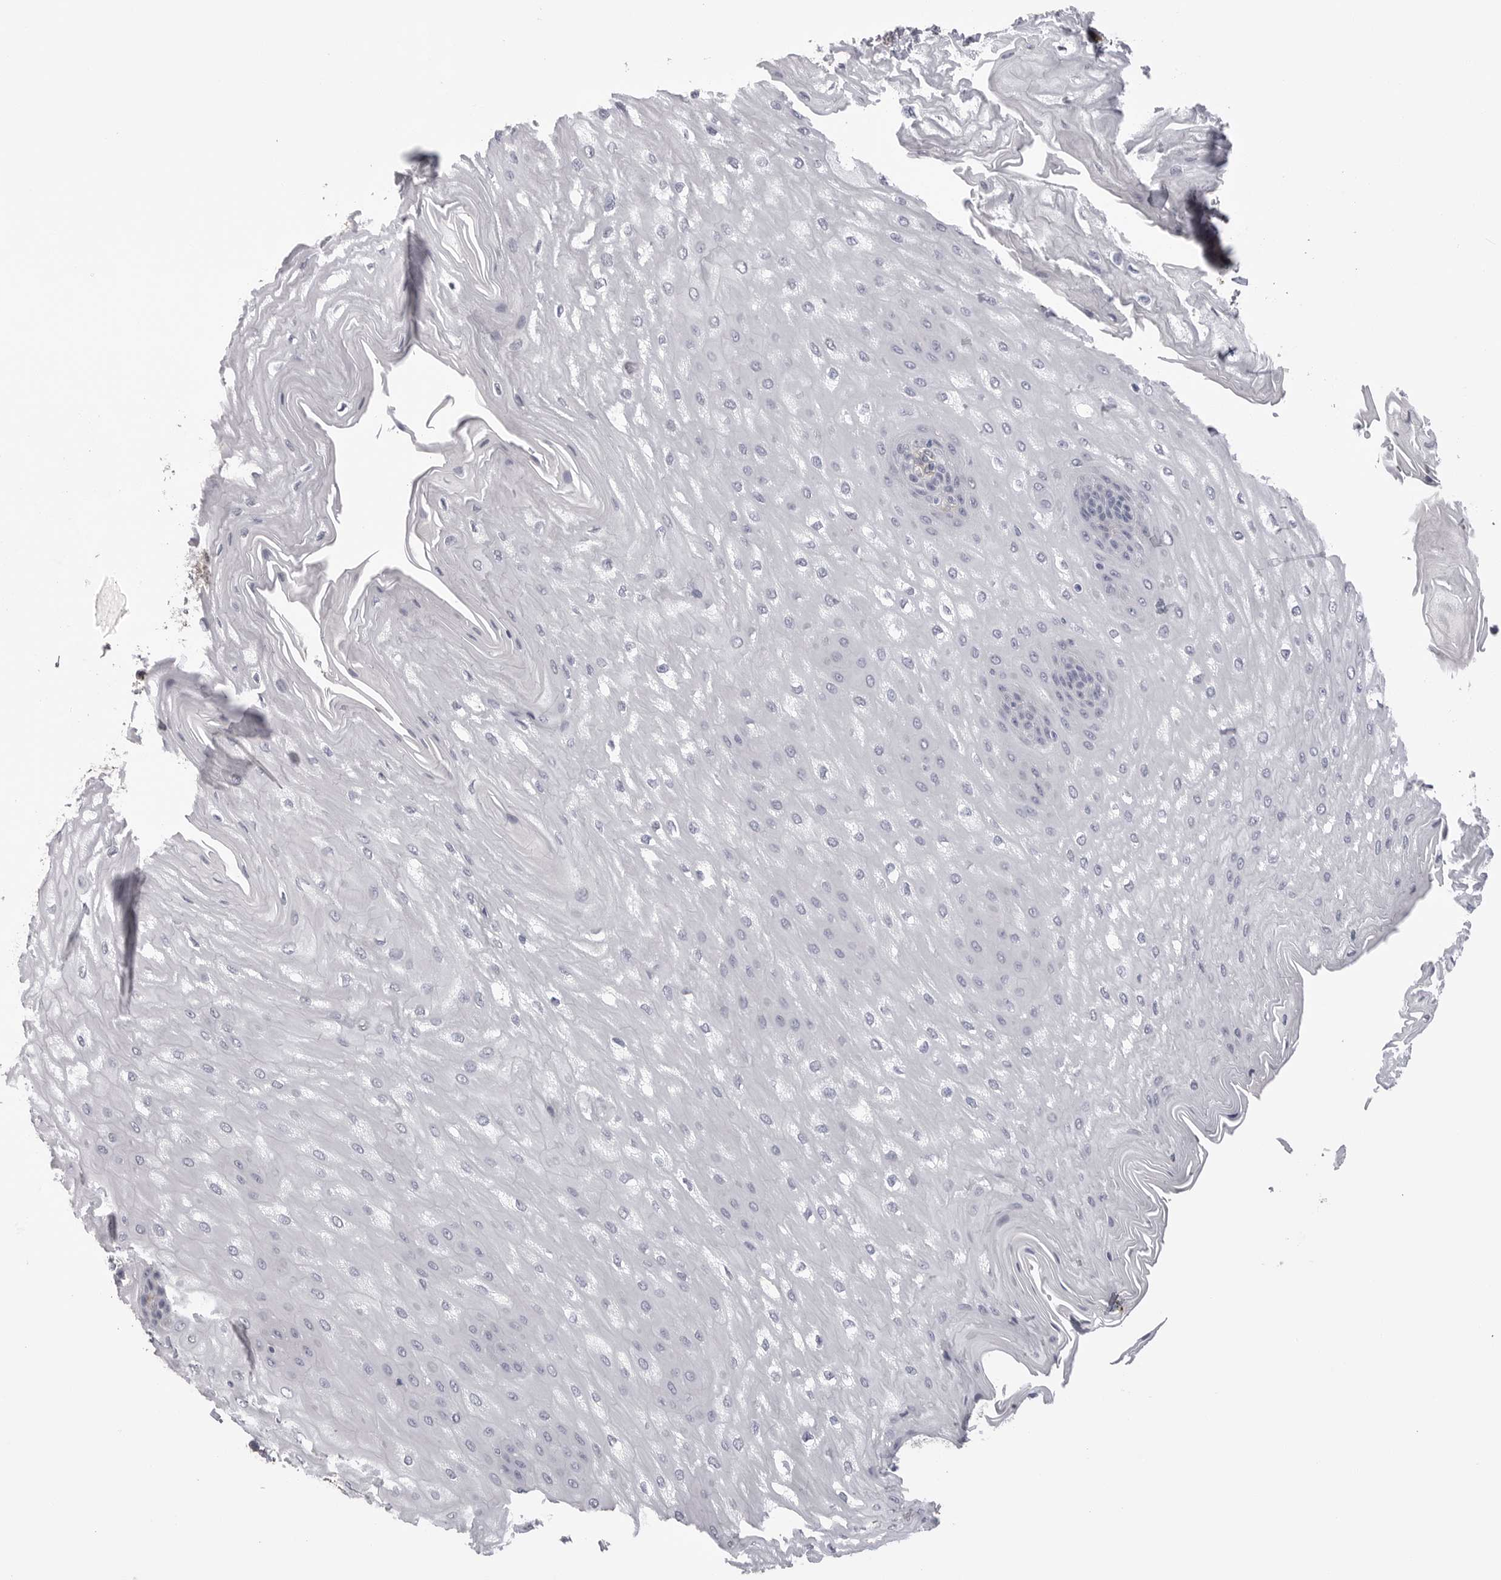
{"staining": {"intensity": "negative", "quantity": "none", "location": "none"}, "tissue": "esophagus", "cell_type": "Squamous epithelial cells", "image_type": "normal", "snomed": [{"axis": "morphology", "description": "Normal tissue, NOS"}, {"axis": "topography", "description": "Esophagus"}], "caption": "The histopathology image exhibits no significant staining in squamous epithelial cells of esophagus. (DAB (3,3'-diaminobenzidine) immunohistochemistry with hematoxylin counter stain).", "gene": "AKAP12", "patient": {"sex": "male", "age": 54}}